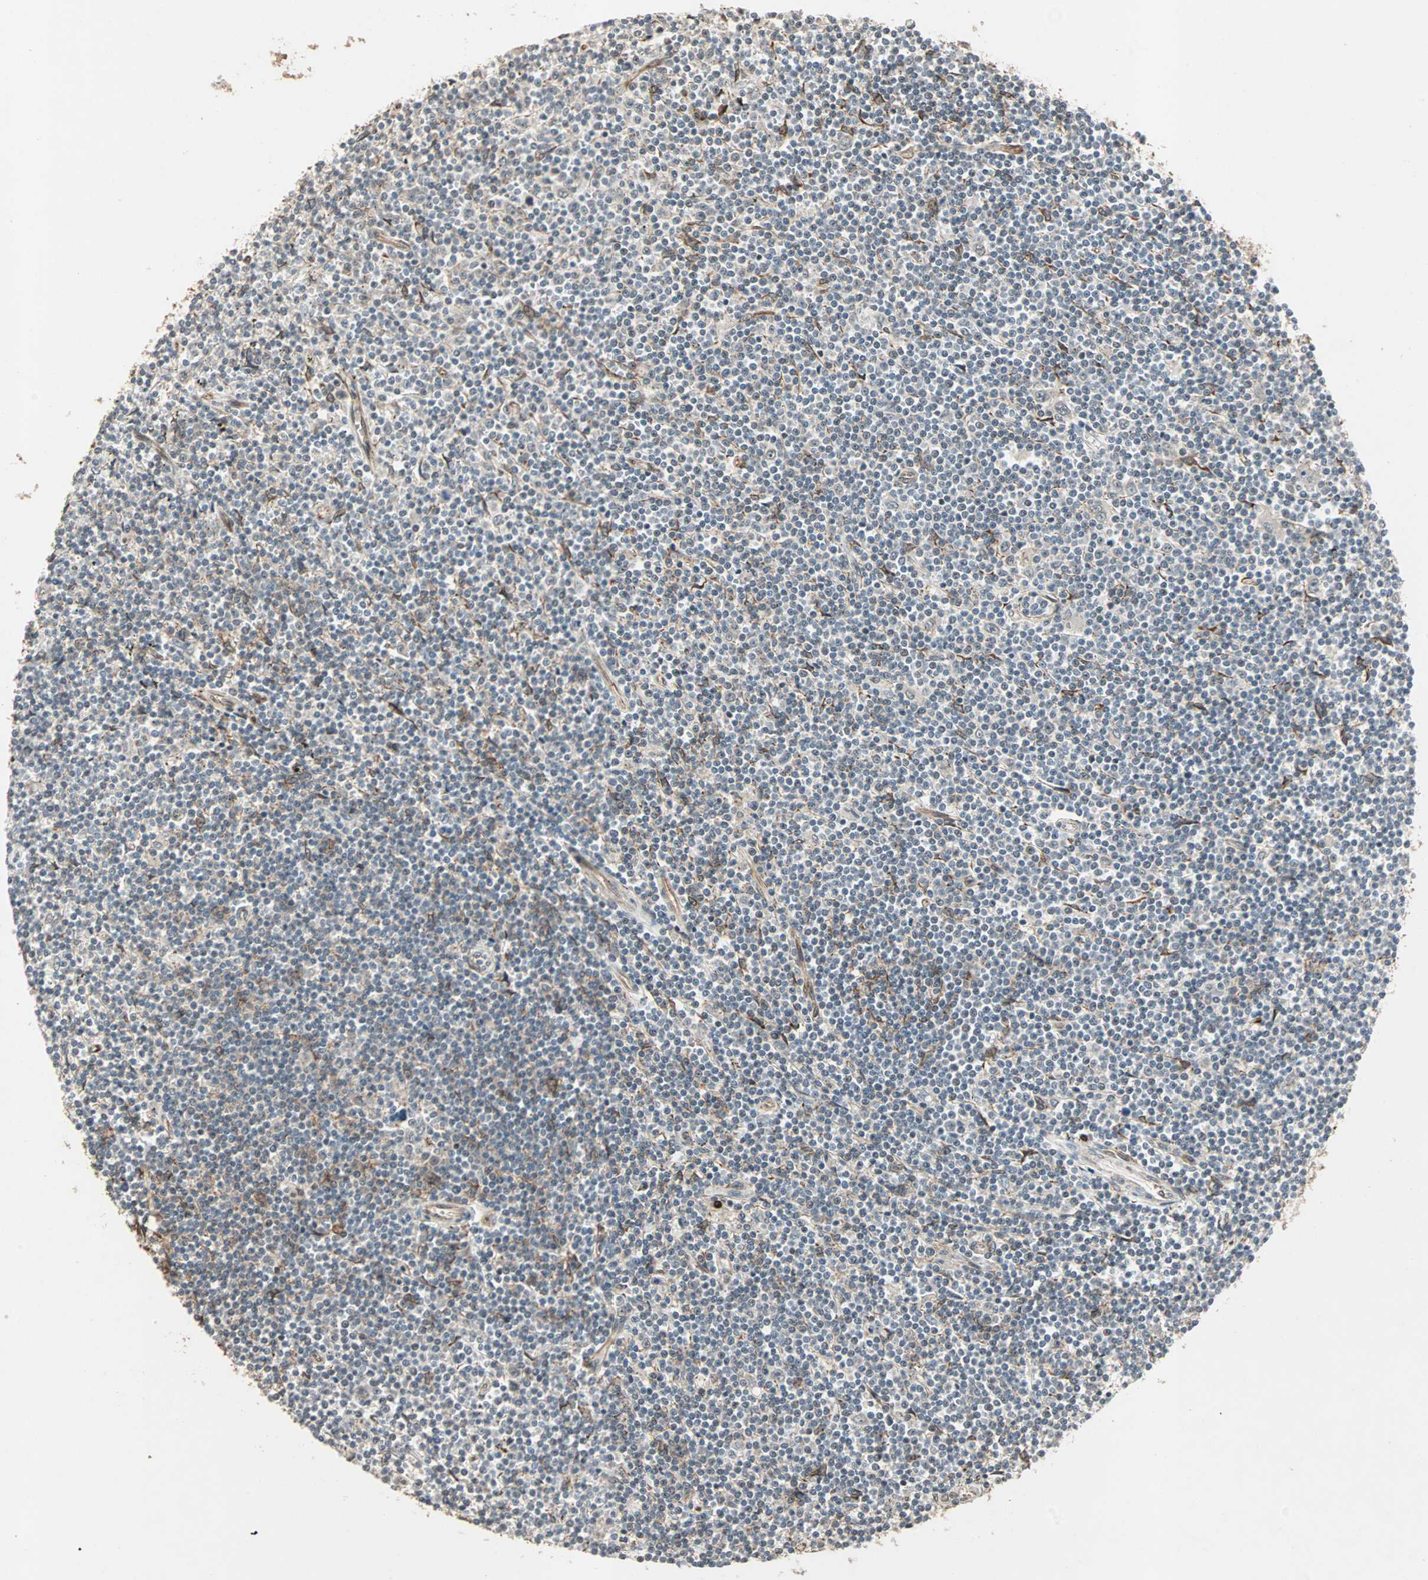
{"staining": {"intensity": "weak", "quantity": "<25%", "location": "cytoplasmic/membranous"}, "tissue": "lymphoma", "cell_type": "Tumor cells", "image_type": "cancer", "snomed": [{"axis": "morphology", "description": "Malignant lymphoma, non-Hodgkin's type, Low grade"}, {"axis": "topography", "description": "Spleen"}], "caption": "High power microscopy micrograph of an IHC histopathology image of lymphoma, revealing no significant expression in tumor cells. Brightfield microscopy of immunohistochemistry (IHC) stained with DAB (3,3'-diaminobenzidine) (brown) and hematoxylin (blue), captured at high magnification.", "gene": "TRPV4", "patient": {"sex": "male", "age": 76}}